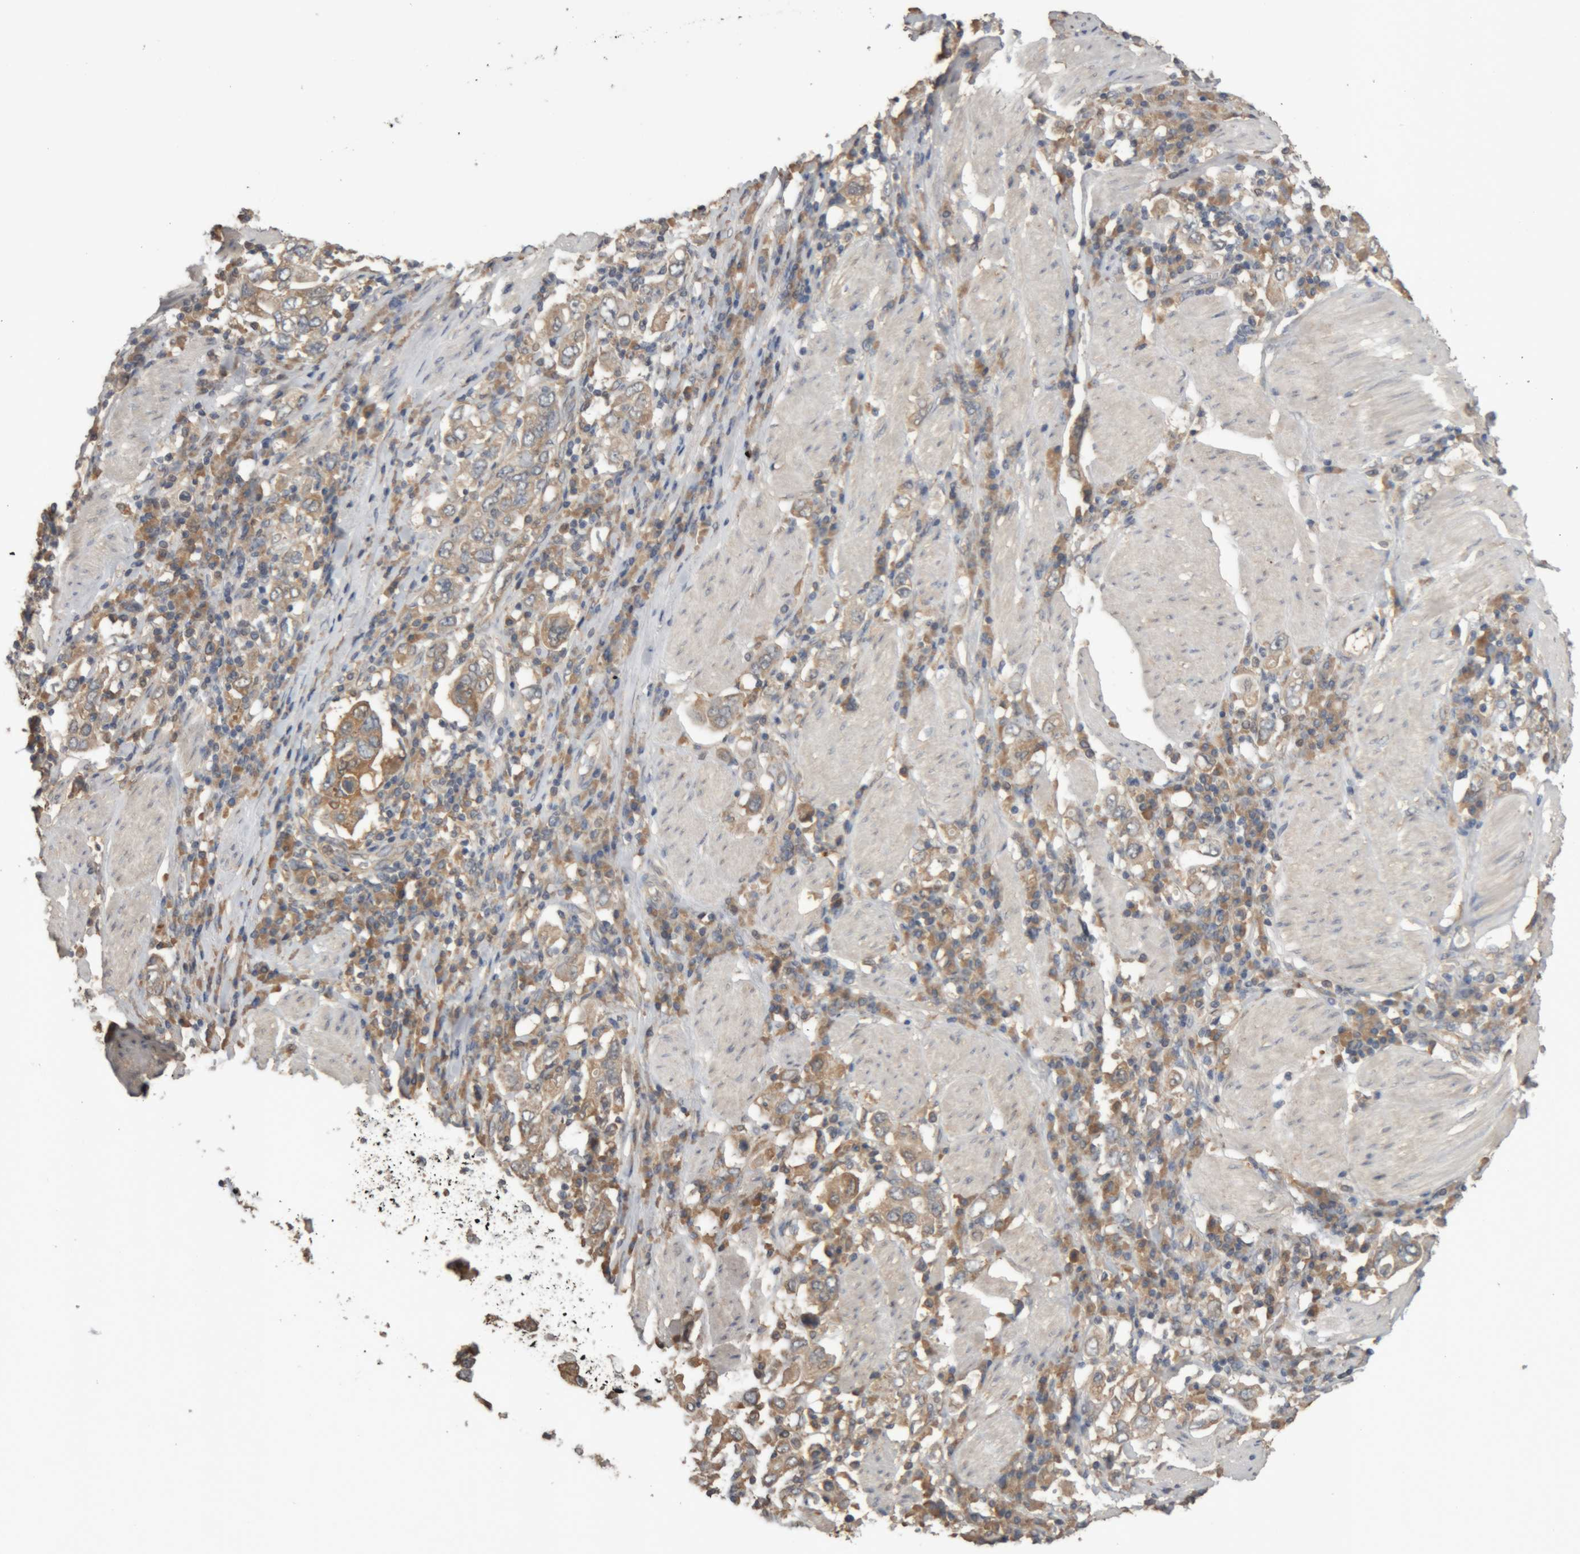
{"staining": {"intensity": "weak", "quantity": ">75%", "location": "cytoplasmic/membranous"}, "tissue": "stomach cancer", "cell_type": "Tumor cells", "image_type": "cancer", "snomed": [{"axis": "morphology", "description": "Adenocarcinoma, NOS"}, {"axis": "topography", "description": "Stomach, upper"}], "caption": "The histopathology image shows staining of stomach adenocarcinoma, revealing weak cytoplasmic/membranous protein expression (brown color) within tumor cells. (Brightfield microscopy of DAB IHC at high magnification).", "gene": "TMED7", "patient": {"sex": "male", "age": 62}}